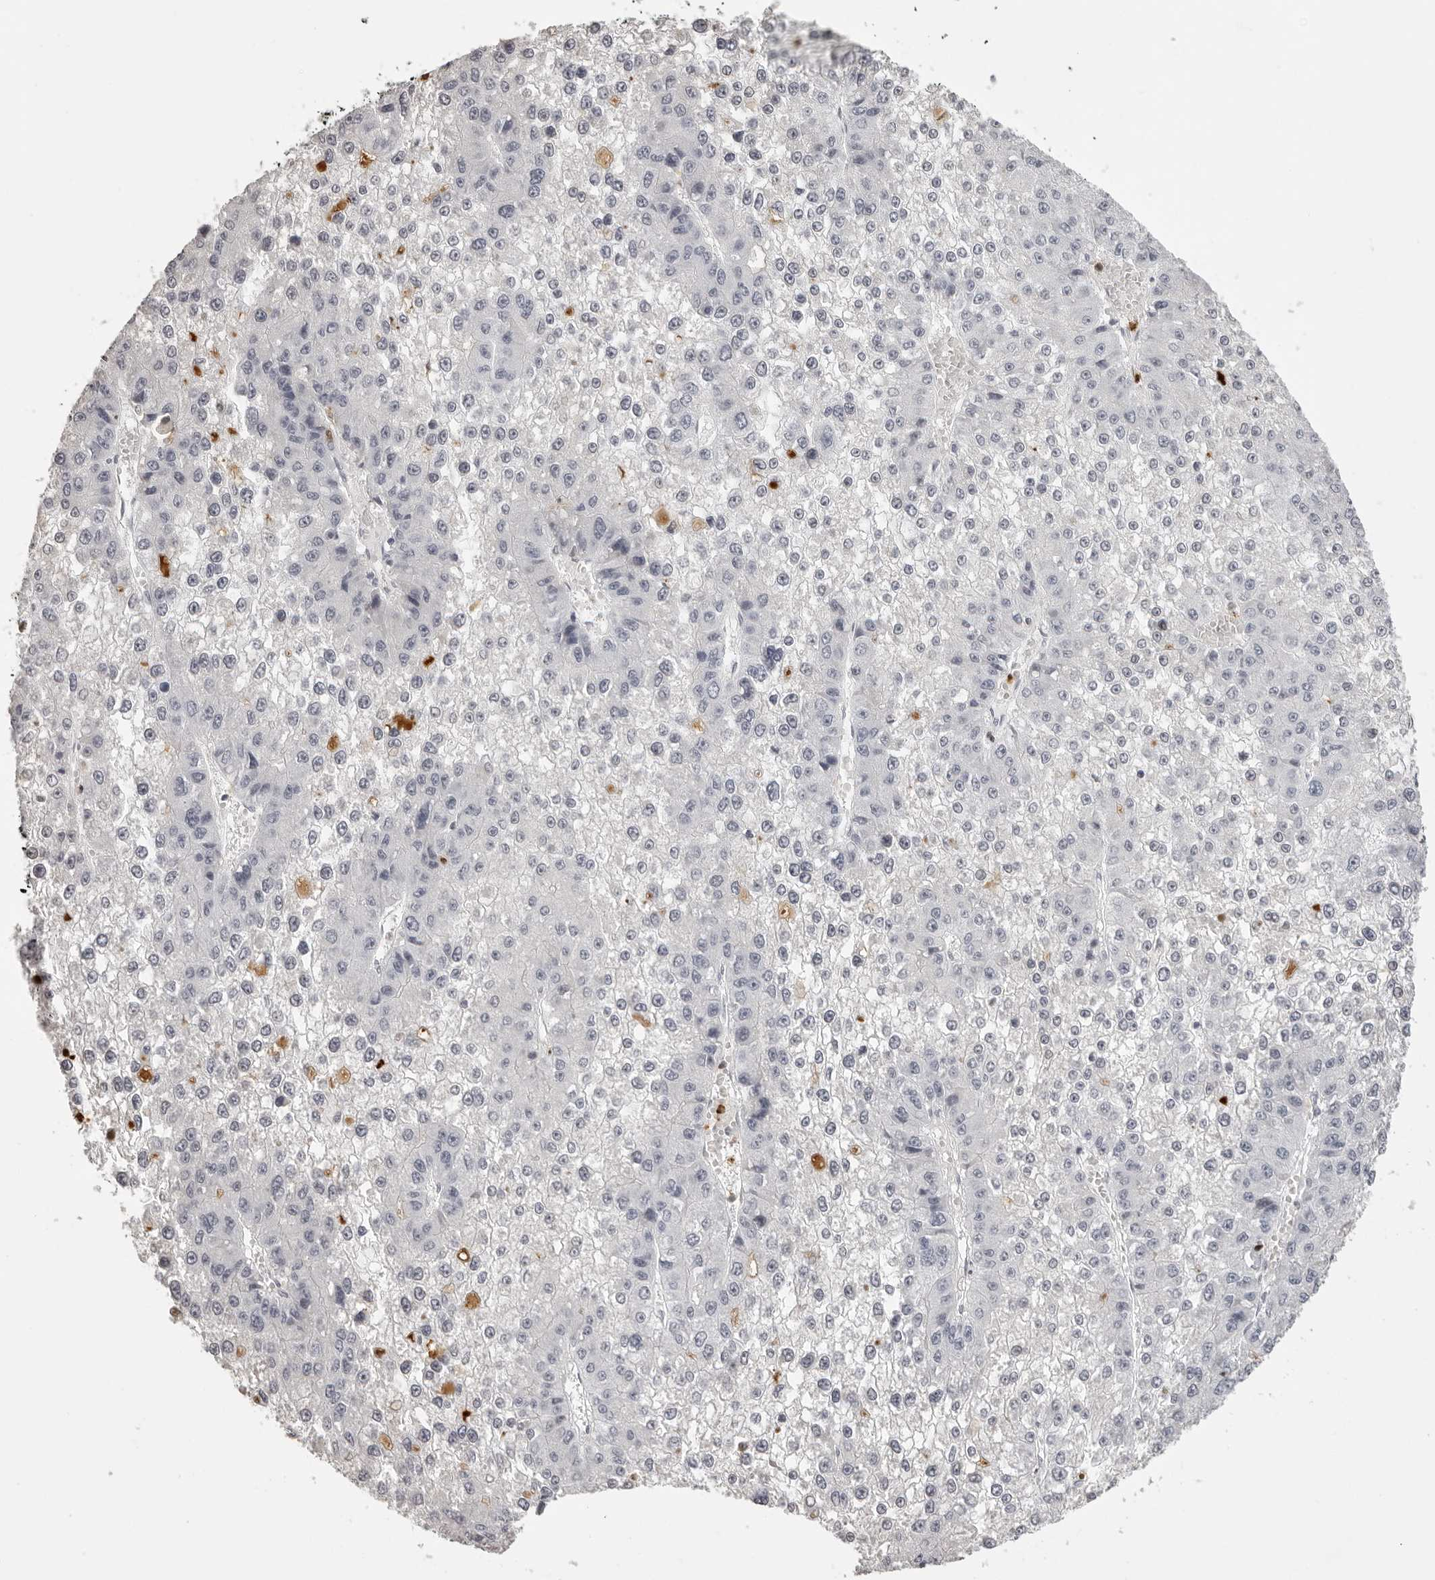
{"staining": {"intensity": "negative", "quantity": "none", "location": "none"}, "tissue": "liver cancer", "cell_type": "Tumor cells", "image_type": "cancer", "snomed": [{"axis": "morphology", "description": "Carcinoma, Hepatocellular, NOS"}, {"axis": "topography", "description": "Liver"}], "caption": "This is a photomicrograph of IHC staining of liver cancer, which shows no positivity in tumor cells.", "gene": "IL31", "patient": {"sex": "female", "age": 73}}